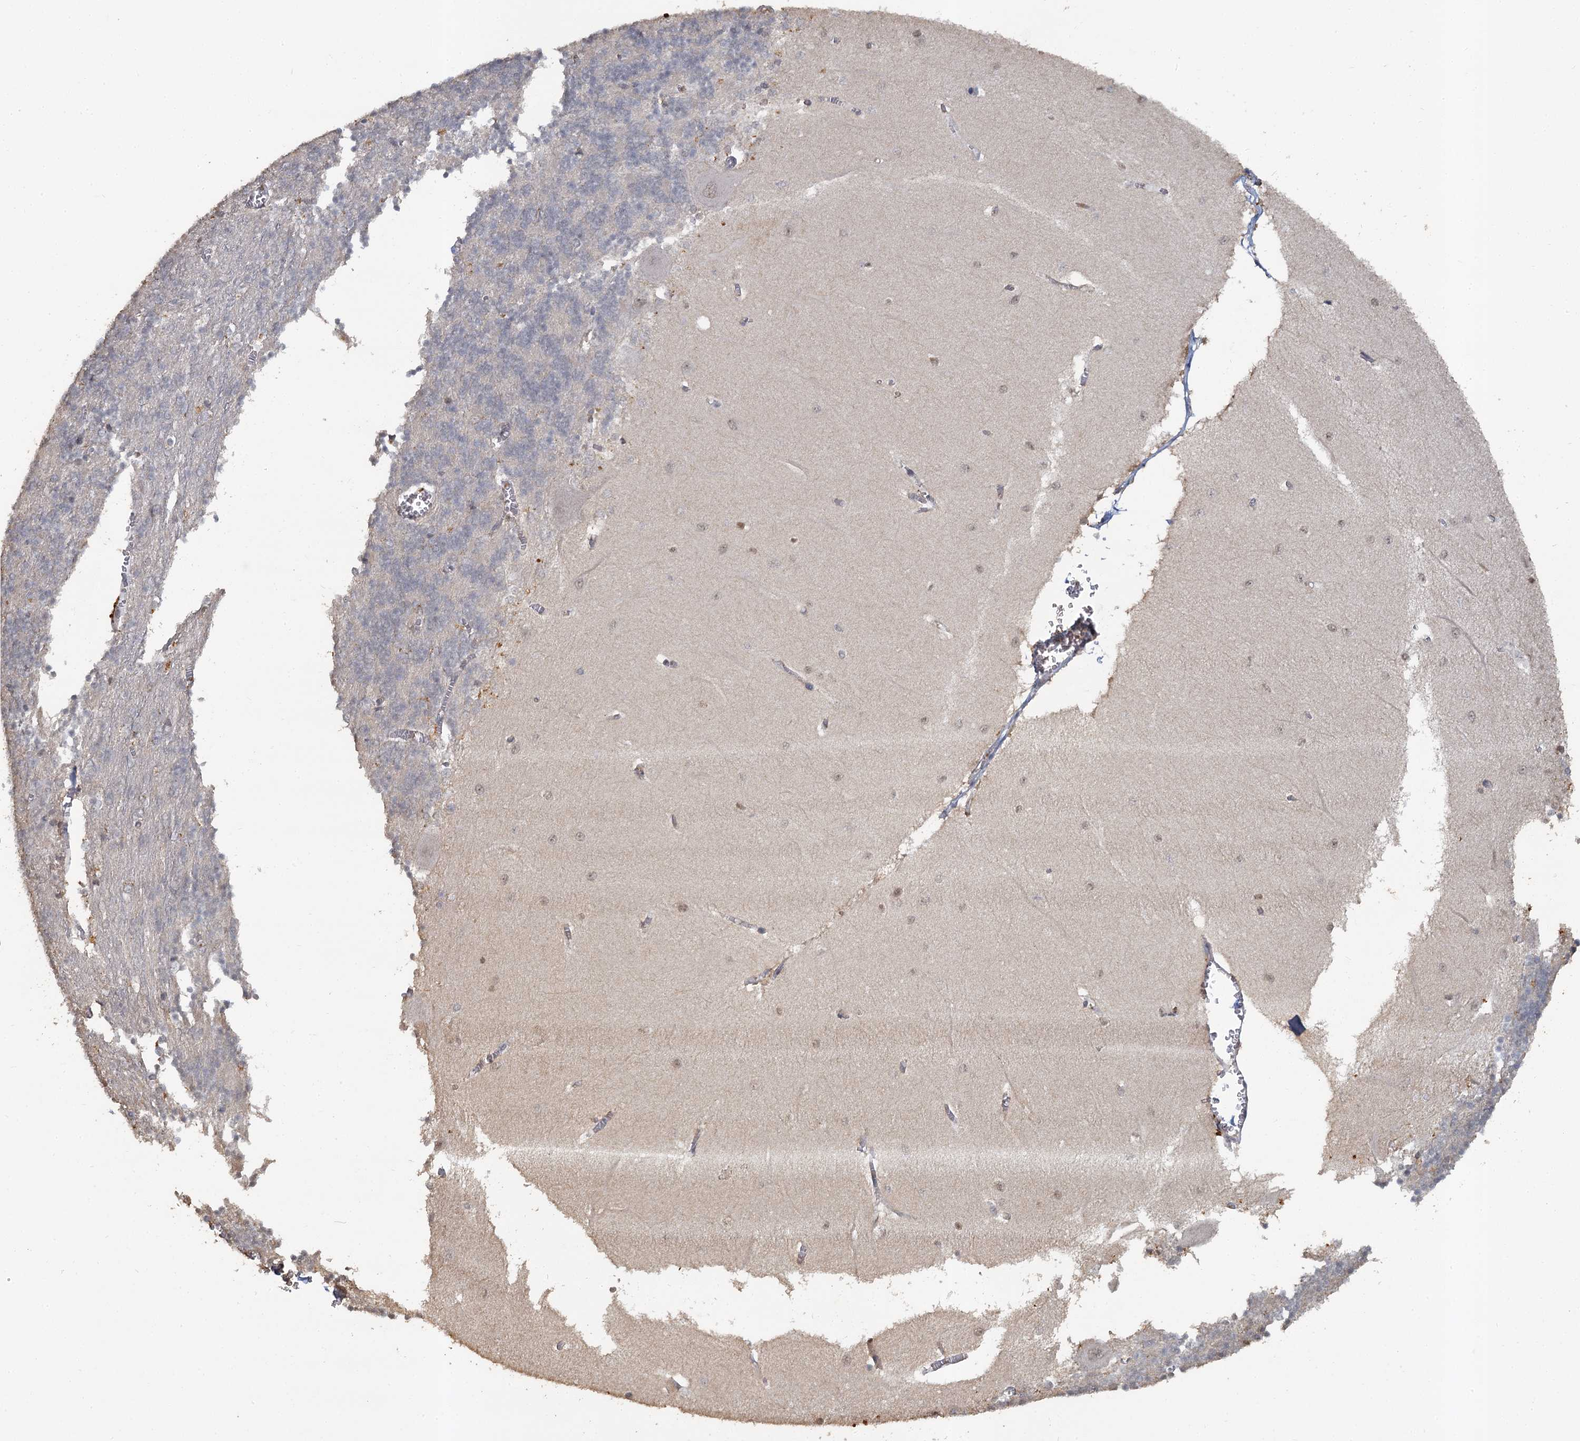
{"staining": {"intensity": "negative", "quantity": "none", "location": "none"}, "tissue": "cerebellum", "cell_type": "Cells in granular layer", "image_type": "normal", "snomed": [{"axis": "morphology", "description": "Normal tissue, NOS"}, {"axis": "topography", "description": "Cerebellum"}], "caption": "DAB immunohistochemical staining of benign human cerebellum reveals no significant positivity in cells in granular layer. (Stains: DAB immunohistochemistry with hematoxylin counter stain, Microscopy: brightfield microscopy at high magnification).", "gene": "MUCL1", "patient": {"sex": "male", "age": 37}}